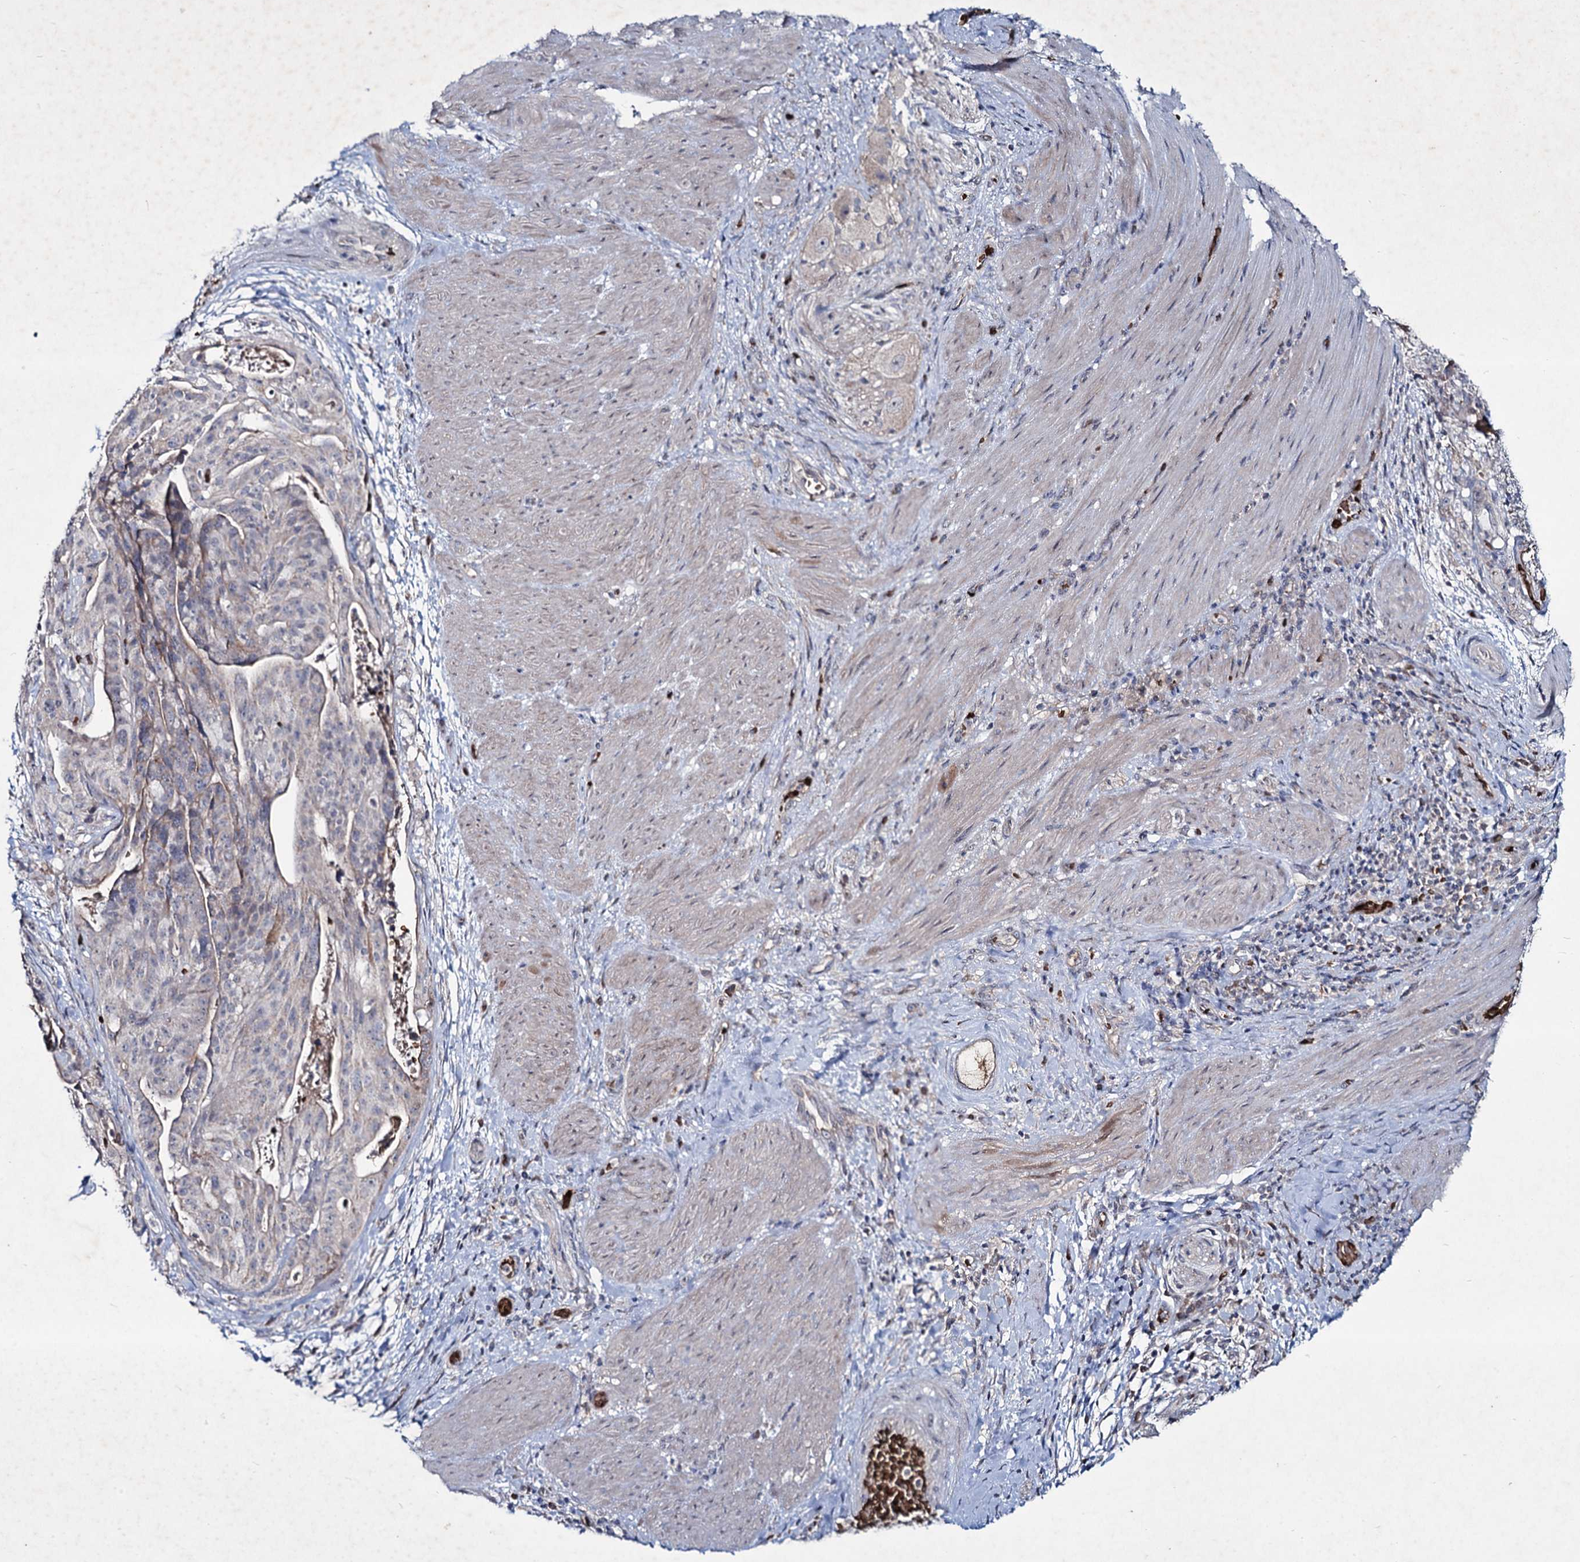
{"staining": {"intensity": "weak", "quantity": "<25%", "location": "cytoplasmic/membranous"}, "tissue": "stomach cancer", "cell_type": "Tumor cells", "image_type": "cancer", "snomed": [{"axis": "morphology", "description": "Adenocarcinoma, NOS"}, {"axis": "topography", "description": "Stomach"}], "caption": "Tumor cells show no significant positivity in stomach adenocarcinoma.", "gene": "RNF6", "patient": {"sex": "male", "age": 48}}